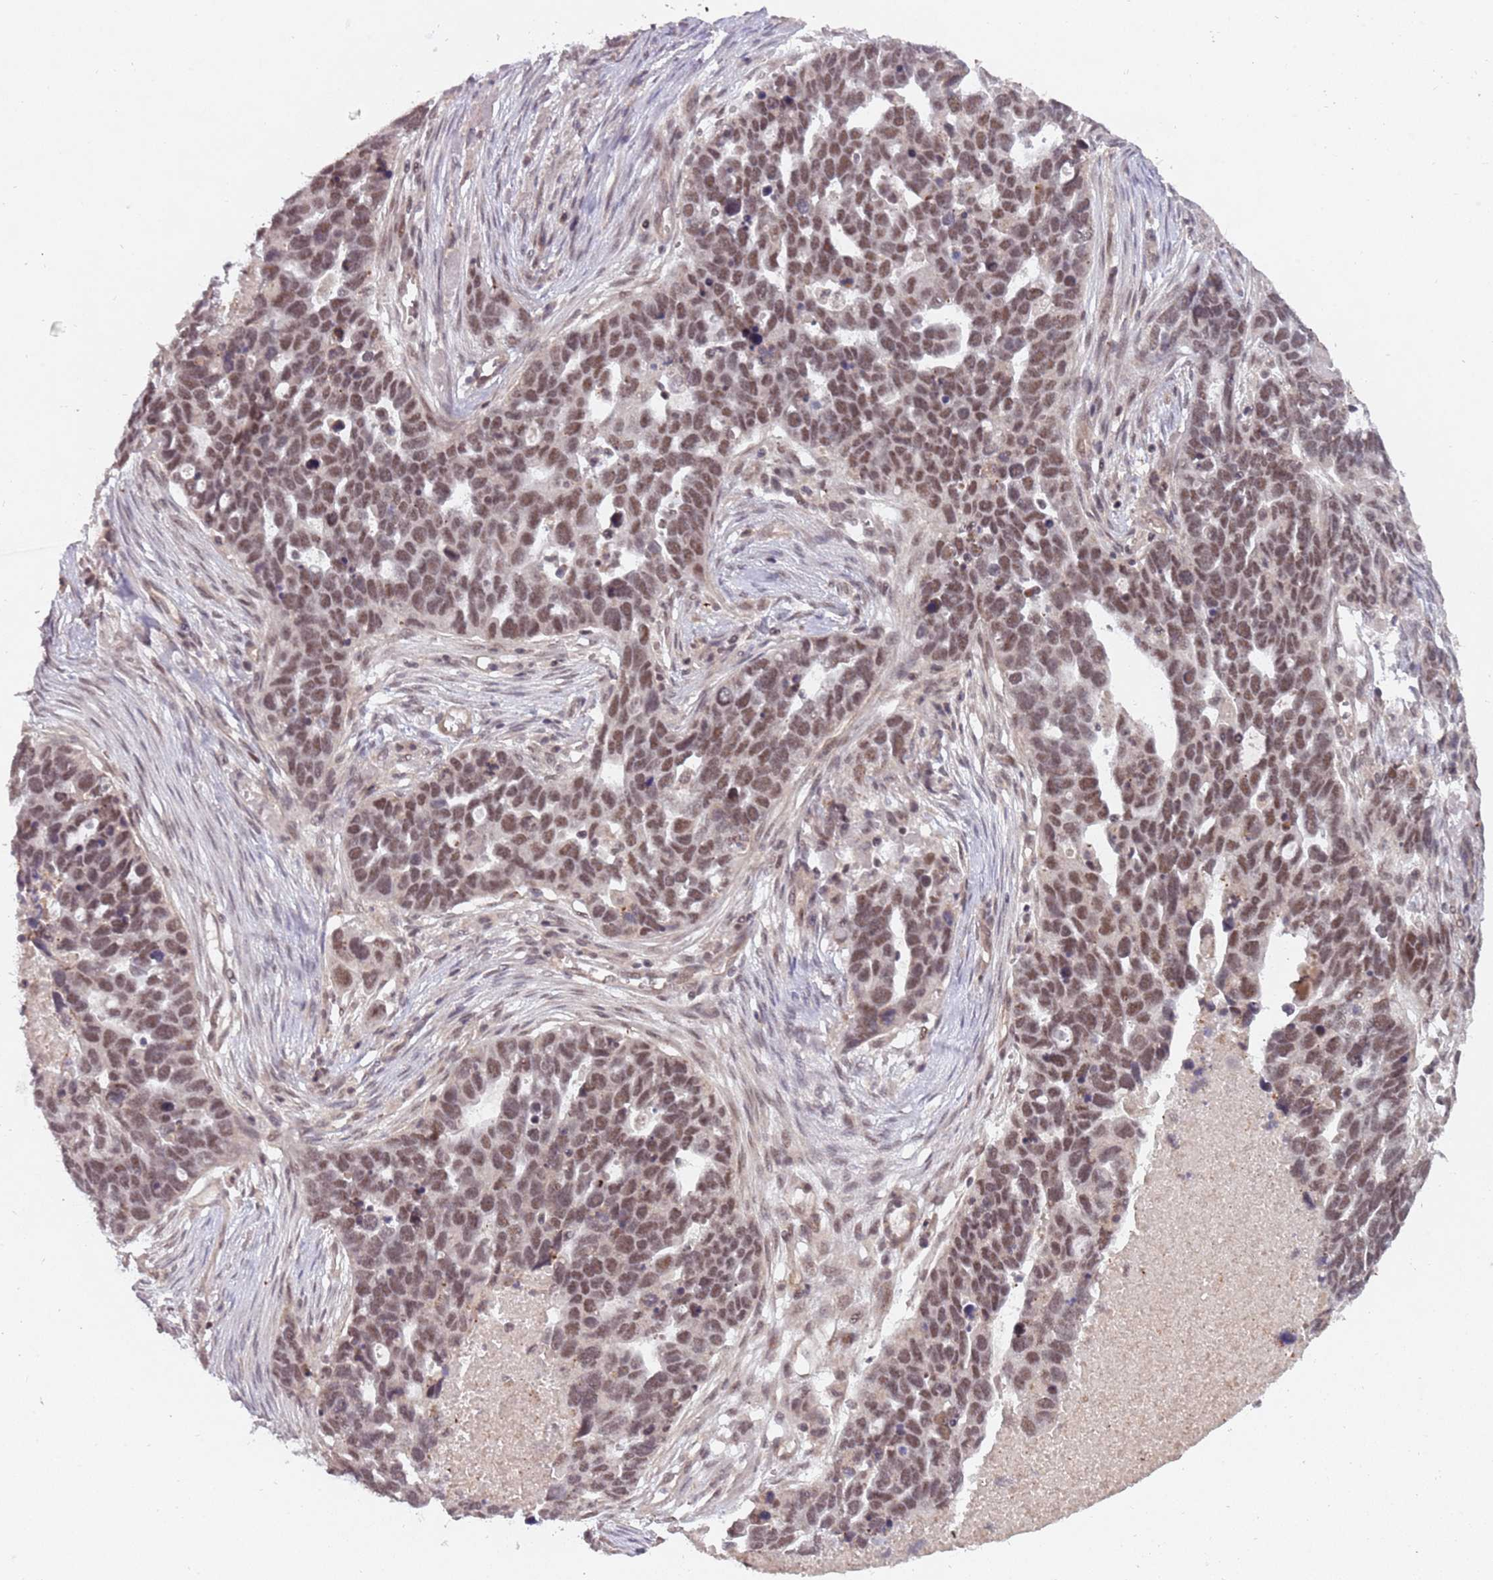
{"staining": {"intensity": "moderate", "quantity": ">75%", "location": "nuclear"}, "tissue": "ovarian cancer", "cell_type": "Tumor cells", "image_type": "cancer", "snomed": [{"axis": "morphology", "description": "Cystadenocarcinoma, serous, NOS"}, {"axis": "topography", "description": "Ovary"}], "caption": "Immunohistochemistry image of human serous cystadenocarcinoma (ovarian) stained for a protein (brown), which demonstrates medium levels of moderate nuclear positivity in about >75% of tumor cells.", "gene": "SUDS3", "patient": {"sex": "female", "age": 54}}